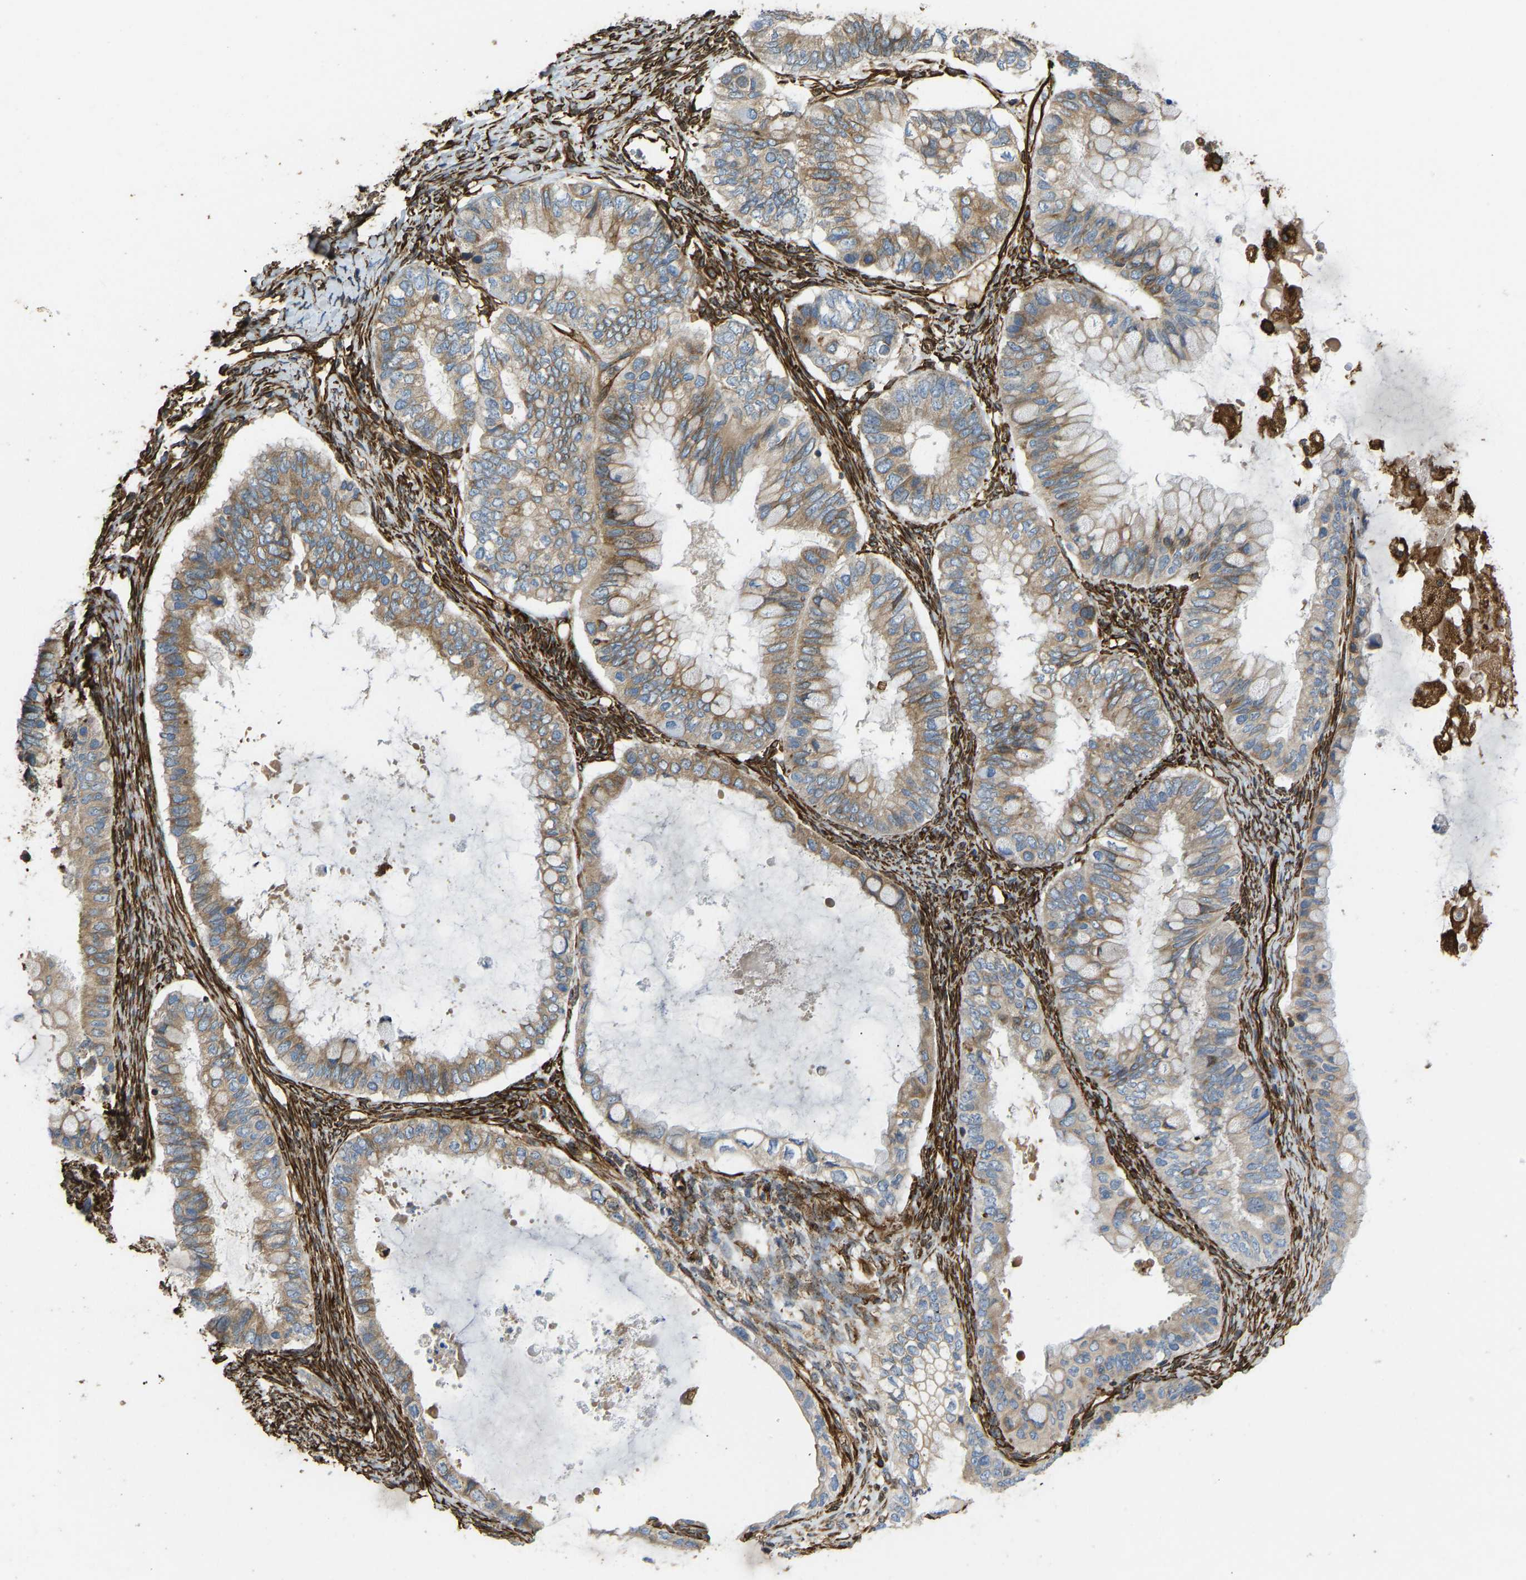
{"staining": {"intensity": "moderate", "quantity": ">75%", "location": "cytoplasmic/membranous"}, "tissue": "ovarian cancer", "cell_type": "Tumor cells", "image_type": "cancer", "snomed": [{"axis": "morphology", "description": "Cystadenocarcinoma, mucinous, NOS"}, {"axis": "topography", "description": "Ovary"}], "caption": "Protein staining of ovarian mucinous cystadenocarcinoma tissue shows moderate cytoplasmic/membranous staining in about >75% of tumor cells. The staining is performed using DAB (3,3'-diaminobenzidine) brown chromogen to label protein expression. The nuclei are counter-stained blue using hematoxylin.", "gene": "BEX3", "patient": {"sex": "female", "age": 80}}